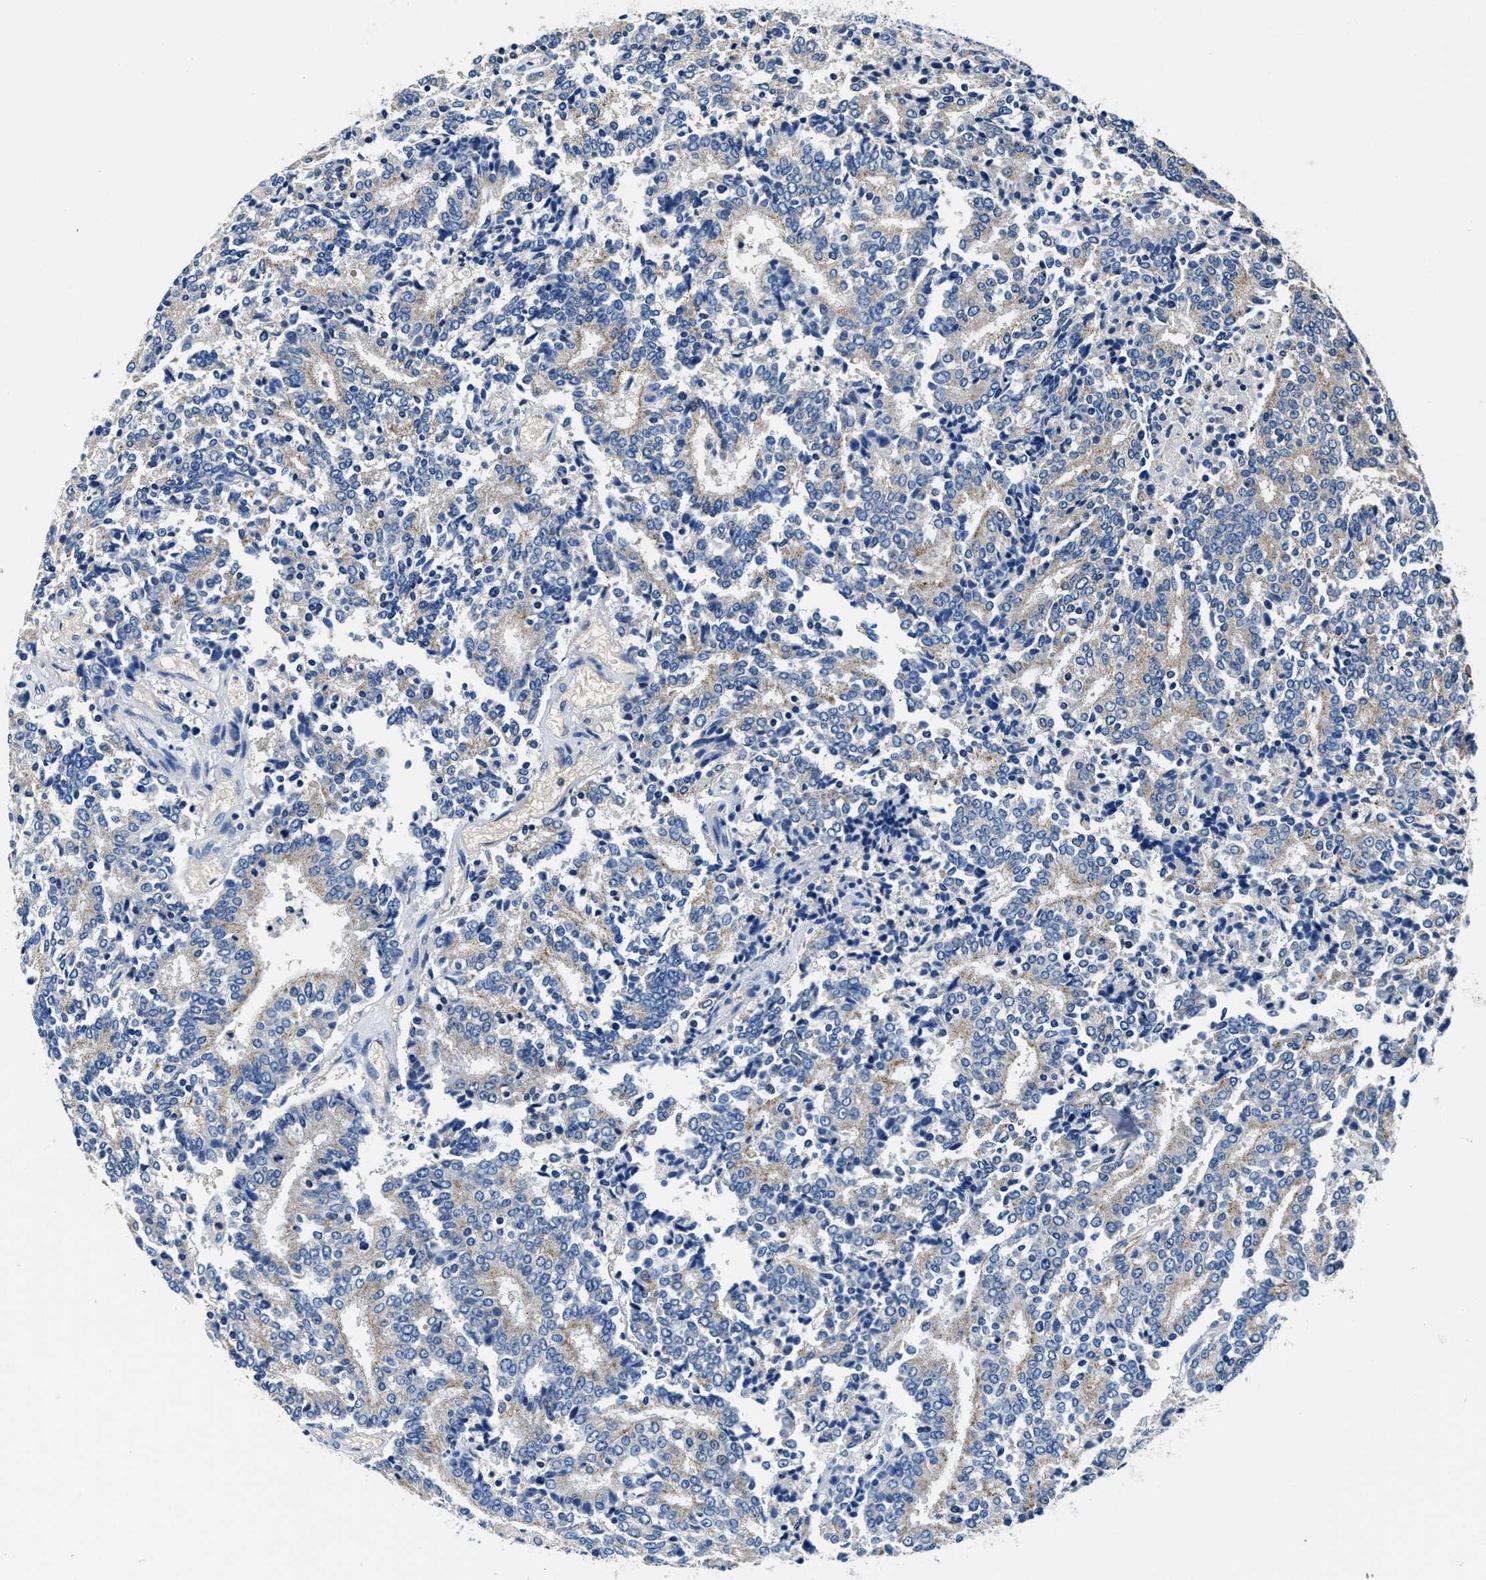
{"staining": {"intensity": "weak", "quantity": "25%-75%", "location": "cytoplasmic/membranous"}, "tissue": "prostate cancer", "cell_type": "Tumor cells", "image_type": "cancer", "snomed": [{"axis": "morphology", "description": "Normal tissue, NOS"}, {"axis": "morphology", "description": "Adenocarcinoma, High grade"}, {"axis": "topography", "description": "Prostate"}, {"axis": "topography", "description": "Seminal veicle"}], "caption": "Protein expression analysis of human prostate cancer (adenocarcinoma (high-grade)) reveals weak cytoplasmic/membranous staining in about 25%-75% of tumor cells. (Brightfield microscopy of DAB IHC at high magnification).", "gene": "NEU1", "patient": {"sex": "male", "age": 55}}